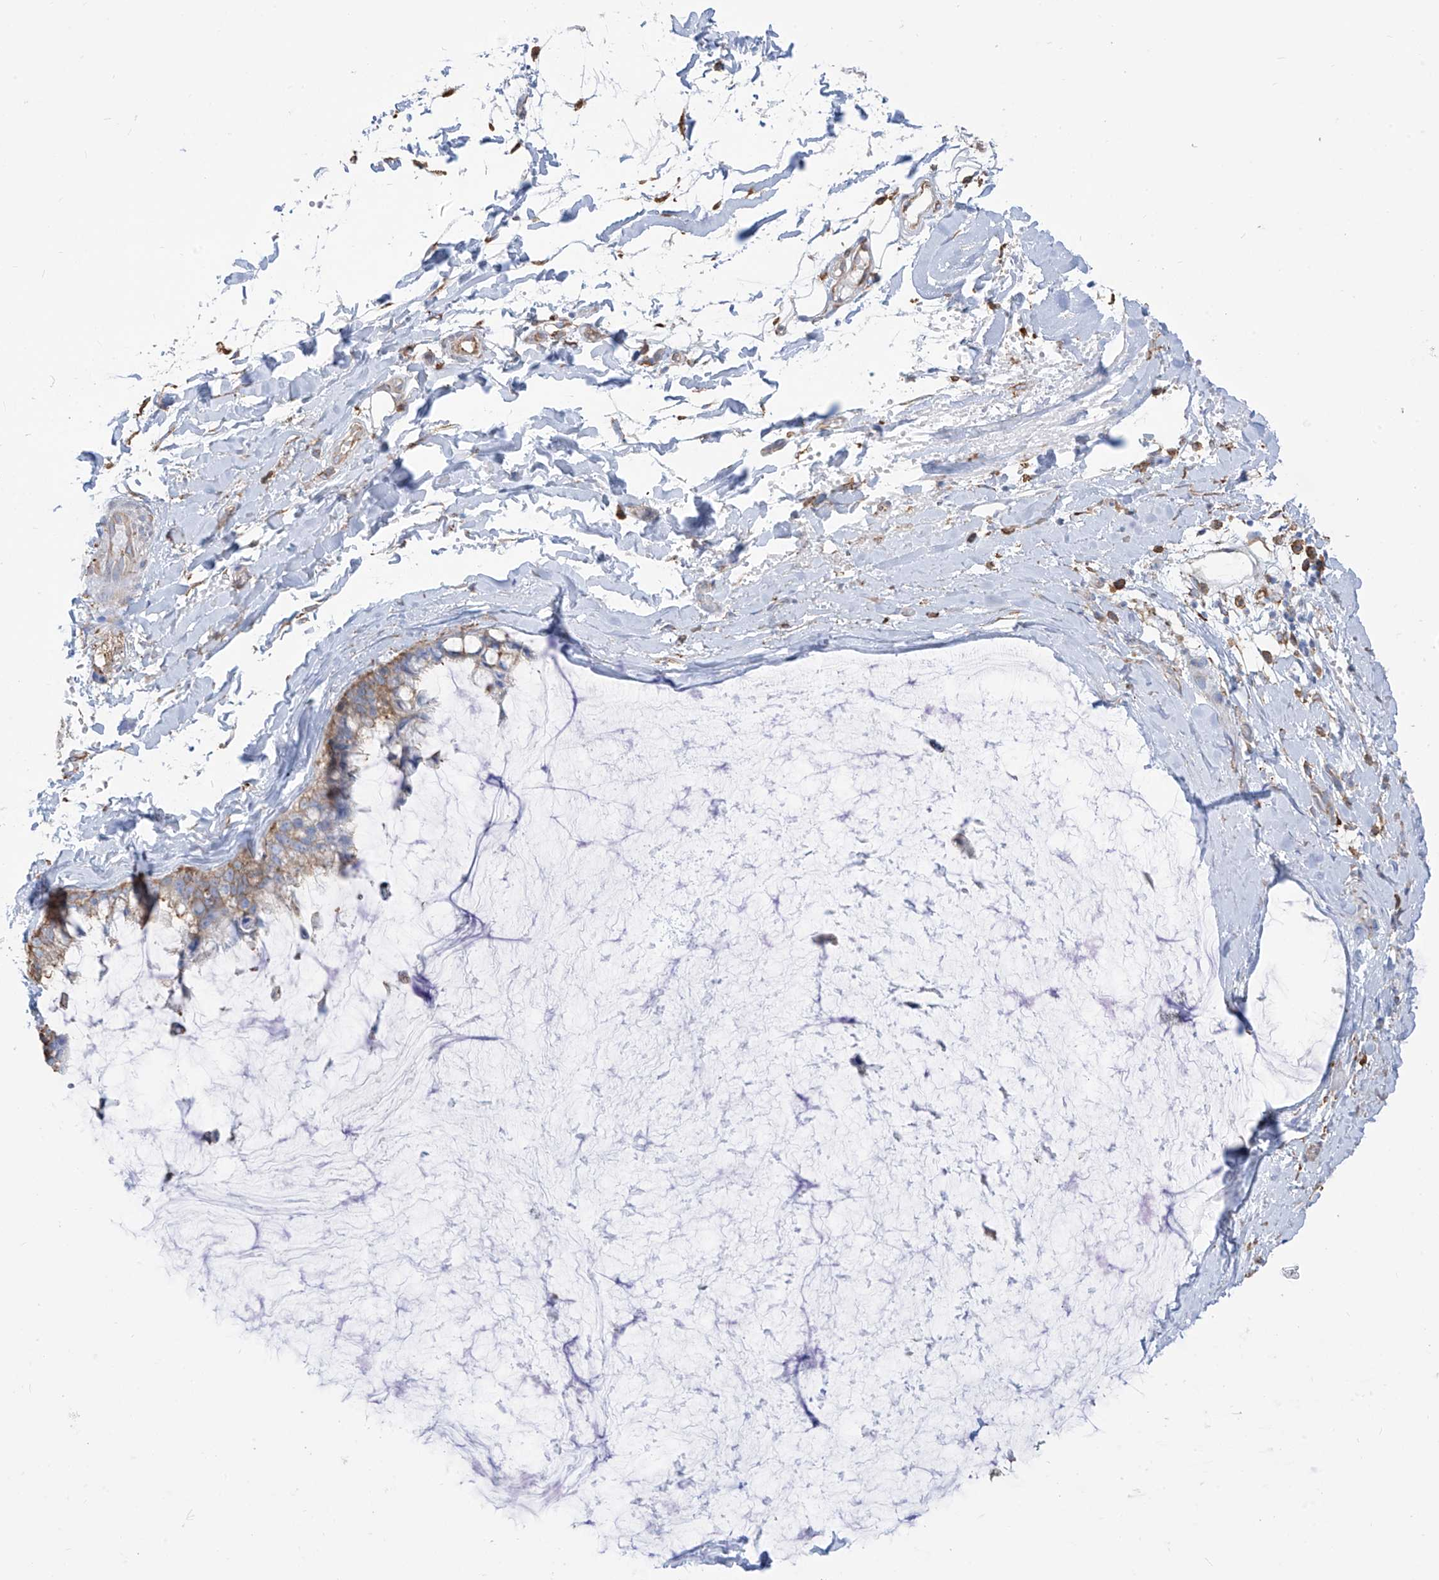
{"staining": {"intensity": "moderate", "quantity": ">75%", "location": "cytoplasmic/membranous"}, "tissue": "ovarian cancer", "cell_type": "Tumor cells", "image_type": "cancer", "snomed": [{"axis": "morphology", "description": "Cystadenocarcinoma, mucinous, NOS"}, {"axis": "topography", "description": "Ovary"}], "caption": "Immunohistochemical staining of mucinous cystadenocarcinoma (ovarian) exhibits medium levels of moderate cytoplasmic/membranous protein staining in approximately >75% of tumor cells. The staining is performed using DAB (3,3'-diaminobenzidine) brown chromogen to label protein expression. The nuclei are counter-stained blue using hematoxylin.", "gene": "PDIA6", "patient": {"sex": "female", "age": 39}}